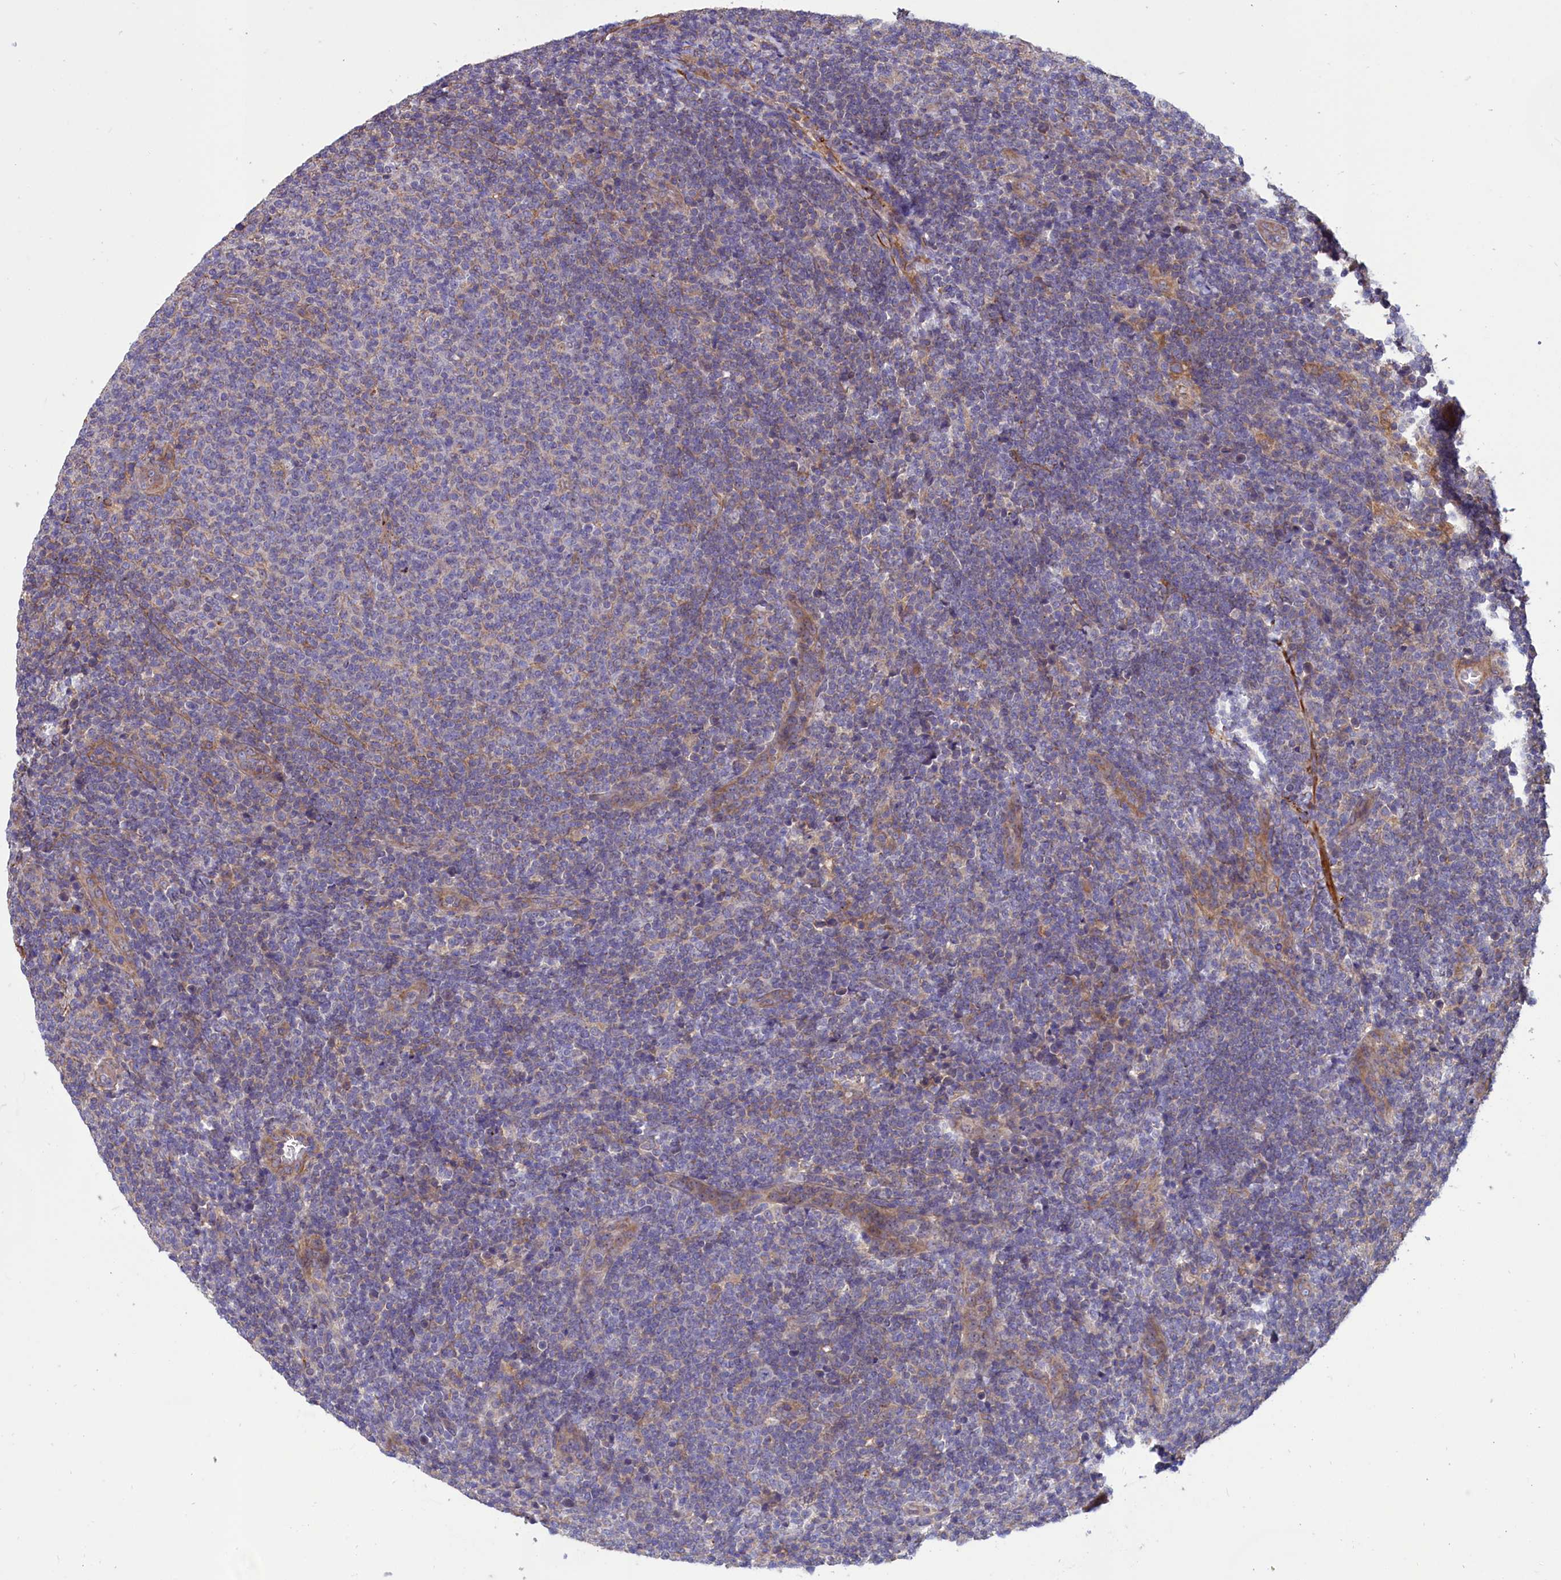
{"staining": {"intensity": "negative", "quantity": "none", "location": "none"}, "tissue": "lymphoma", "cell_type": "Tumor cells", "image_type": "cancer", "snomed": [{"axis": "morphology", "description": "Malignant lymphoma, non-Hodgkin's type, Low grade"}, {"axis": "topography", "description": "Lymph node"}], "caption": "This micrograph is of malignant lymphoma, non-Hodgkin's type (low-grade) stained with immunohistochemistry to label a protein in brown with the nuclei are counter-stained blue. There is no staining in tumor cells. The staining is performed using DAB brown chromogen with nuclei counter-stained in using hematoxylin.", "gene": "AMDHD2", "patient": {"sex": "male", "age": 66}}